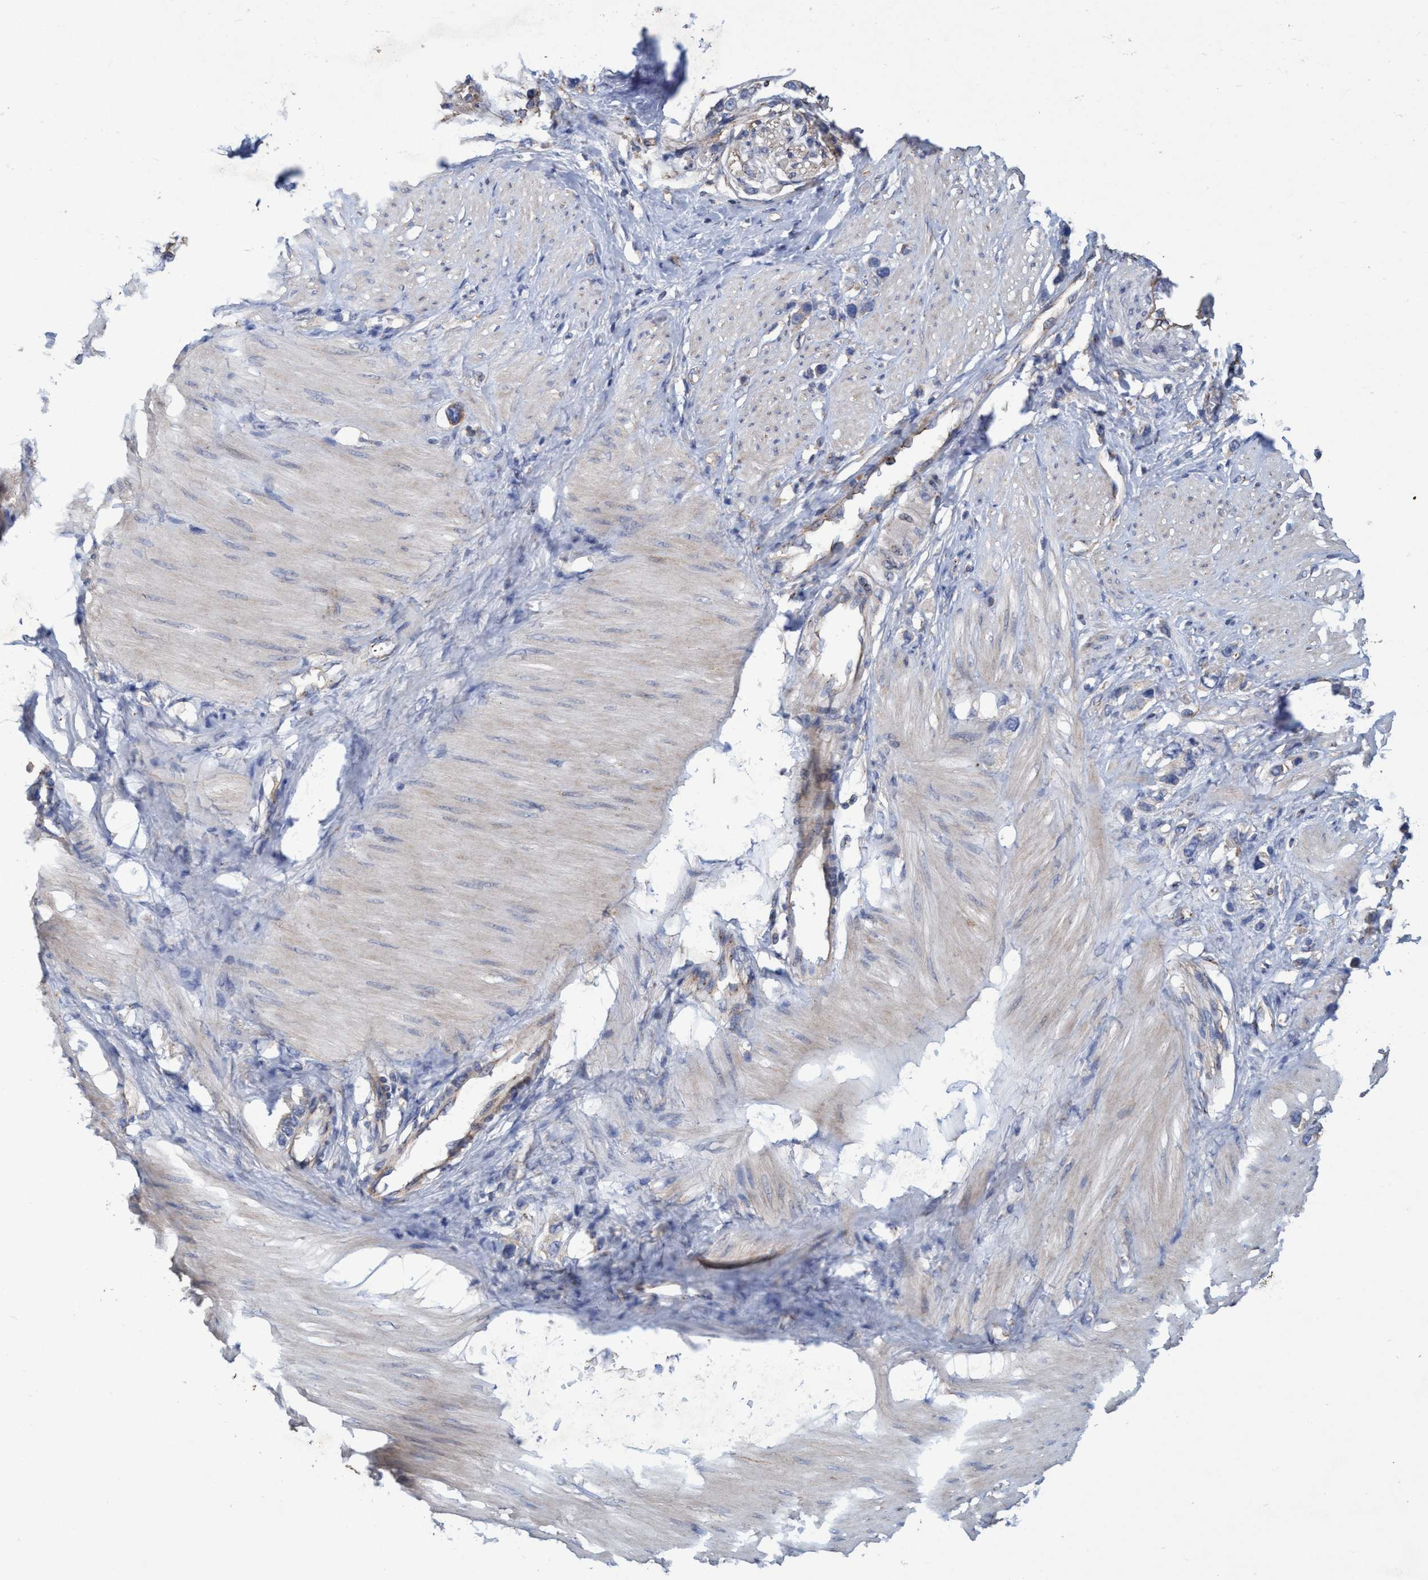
{"staining": {"intensity": "weak", "quantity": "<25%", "location": "cytoplasmic/membranous"}, "tissue": "stomach cancer", "cell_type": "Tumor cells", "image_type": "cancer", "snomed": [{"axis": "morphology", "description": "Adenocarcinoma, NOS"}, {"axis": "topography", "description": "Stomach"}], "caption": "A histopathology image of stomach cancer (adenocarcinoma) stained for a protein exhibits no brown staining in tumor cells.", "gene": "BICD2", "patient": {"sex": "female", "age": 65}}